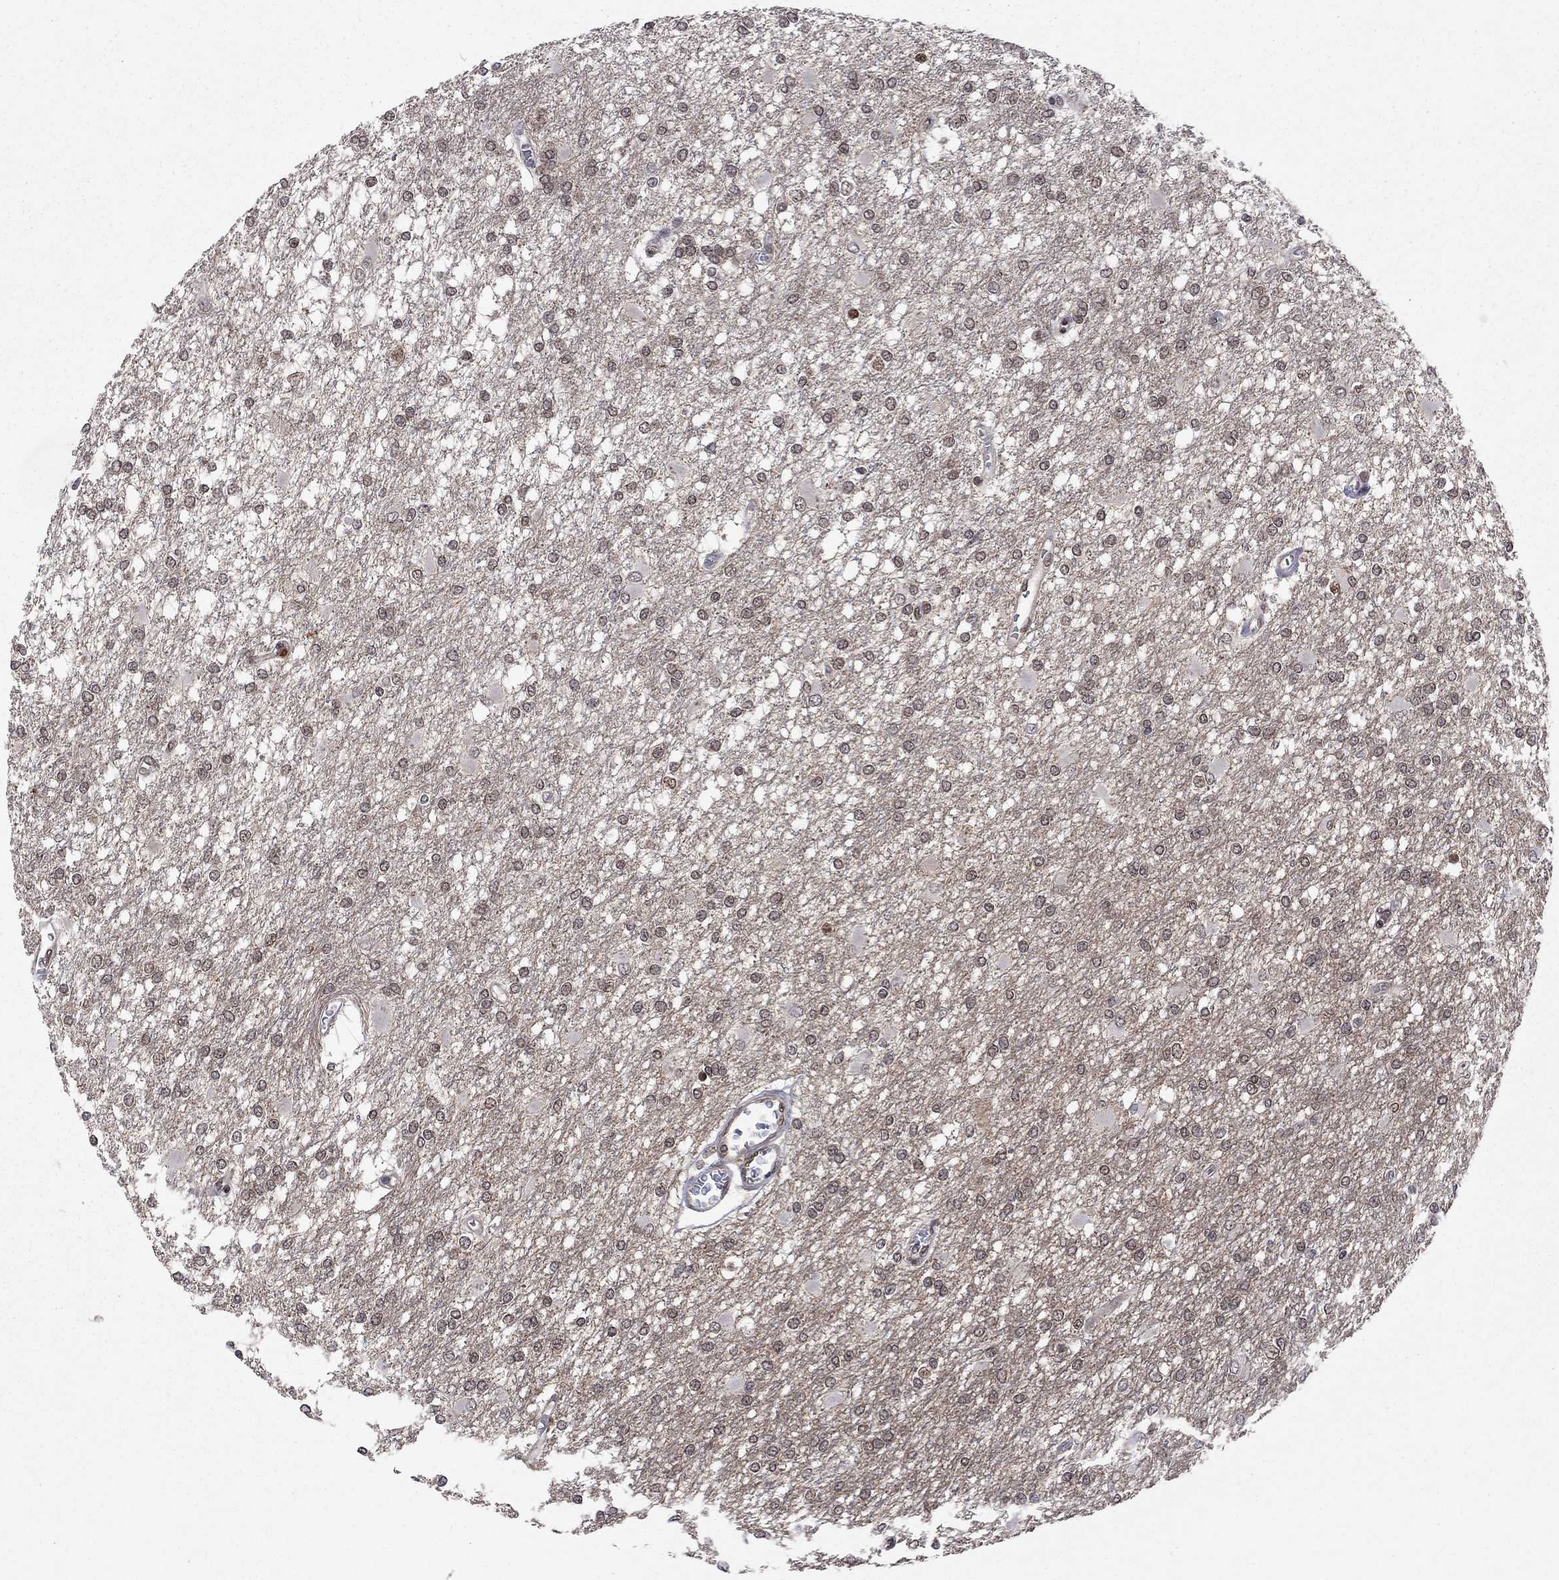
{"staining": {"intensity": "negative", "quantity": "none", "location": "none"}, "tissue": "glioma", "cell_type": "Tumor cells", "image_type": "cancer", "snomed": [{"axis": "morphology", "description": "Glioma, malignant, High grade"}, {"axis": "topography", "description": "Cerebral cortex"}], "caption": "The histopathology image reveals no staining of tumor cells in high-grade glioma (malignant).", "gene": "SAP30L", "patient": {"sex": "male", "age": 79}}